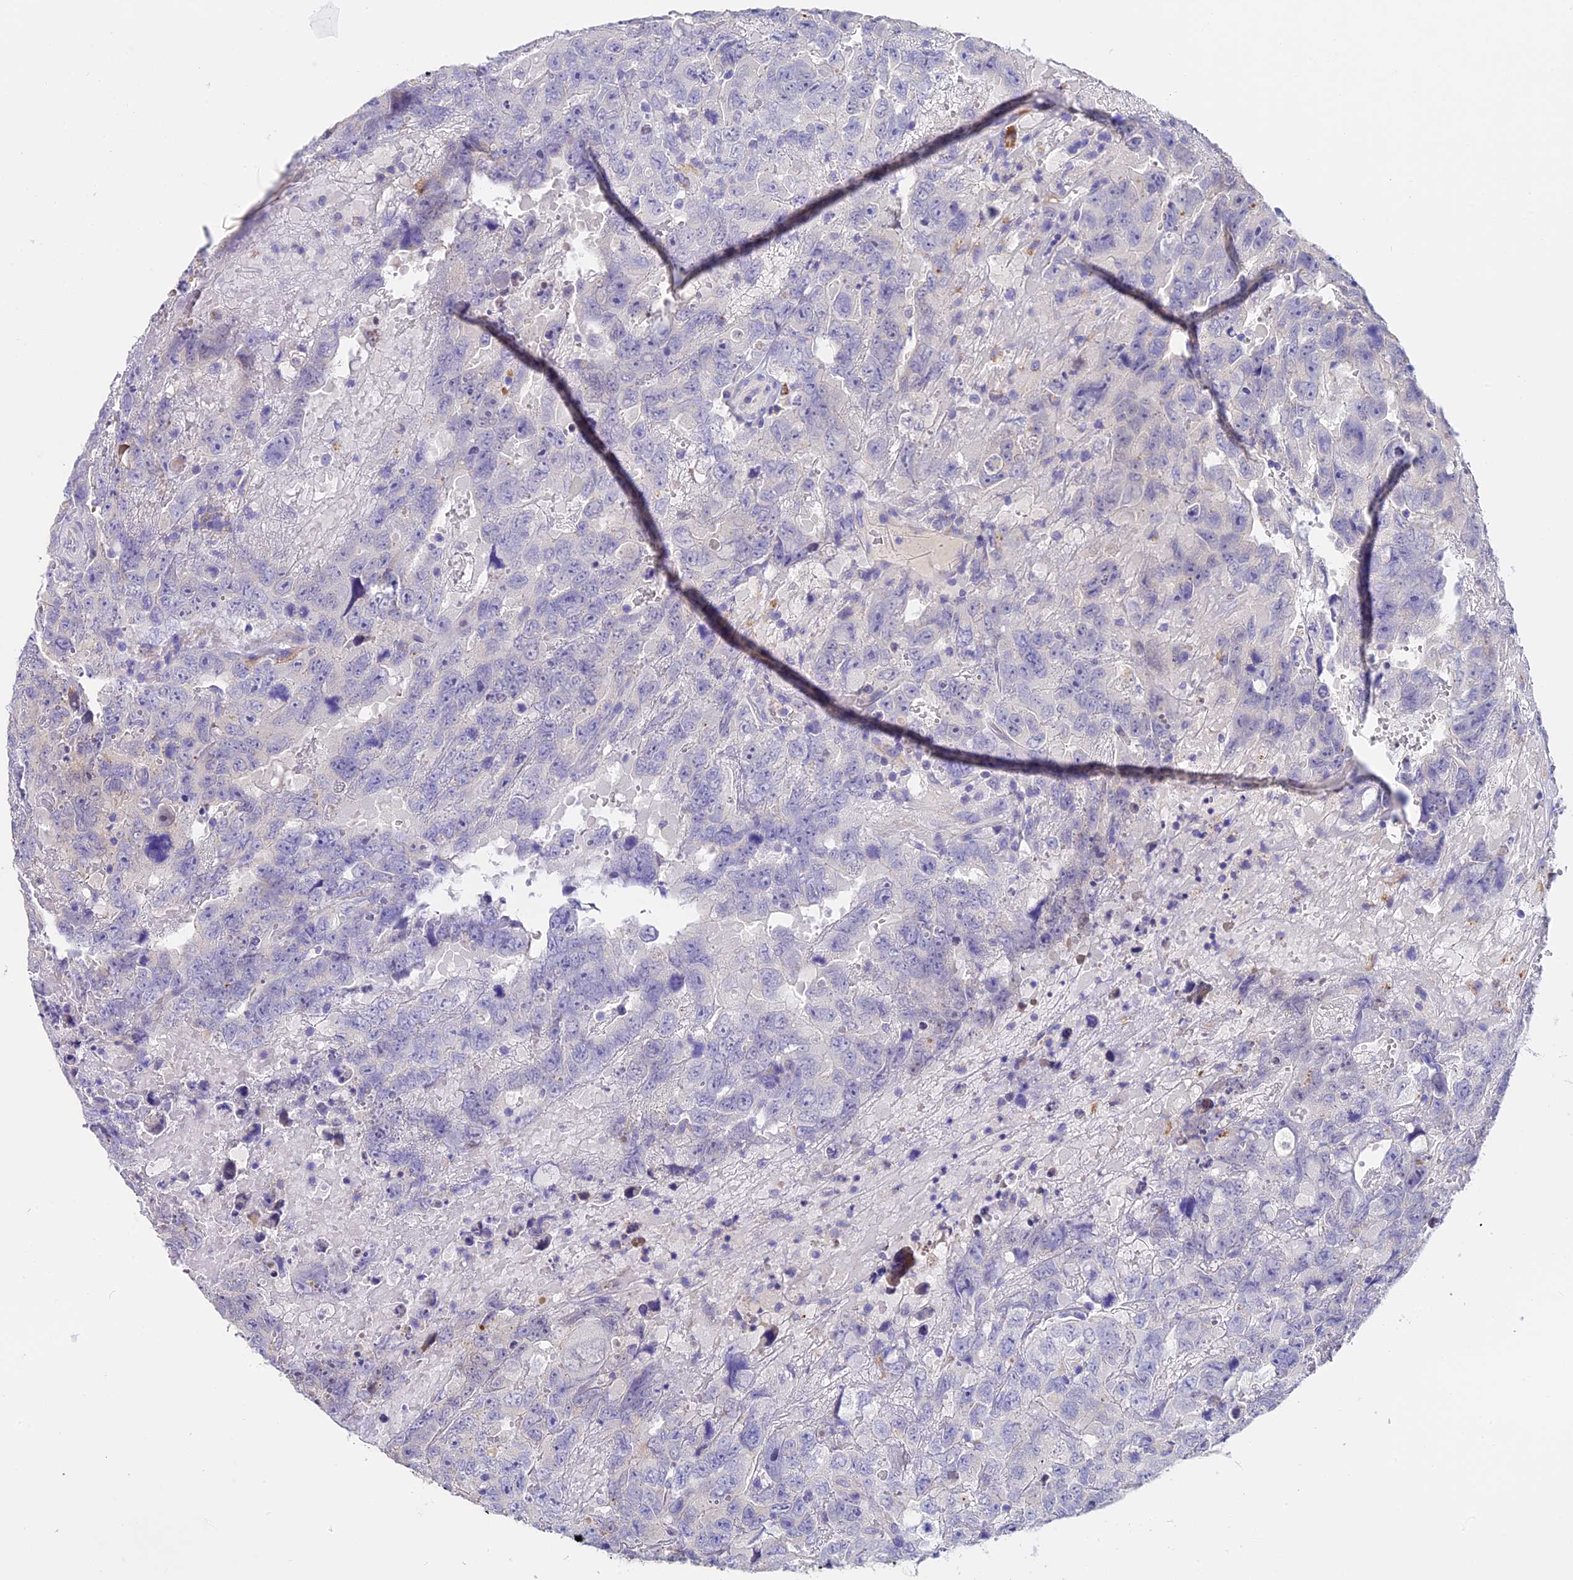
{"staining": {"intensity": "negative", "quantity": "none", "location": "none"}, "tissue": "testis cancer", "cell_type": "Tumor cells", "image_type": "cancer", "snomed": [{"axis": "morphology", "description": "Carcinoma, Embryonal, NOS"}, {"axis": "topography", "description": "Testis"}], "caption": "Embryonal carcinoma (testis) was stained to show a protein in brown. There is no significant staining in tumor cells. (DAB (3,3'-diaminobenzidine) immunohistochemistry (IHC), high magnification).", "gene": "LYPD6", "patient": {"sex": "male", "age": 45}}